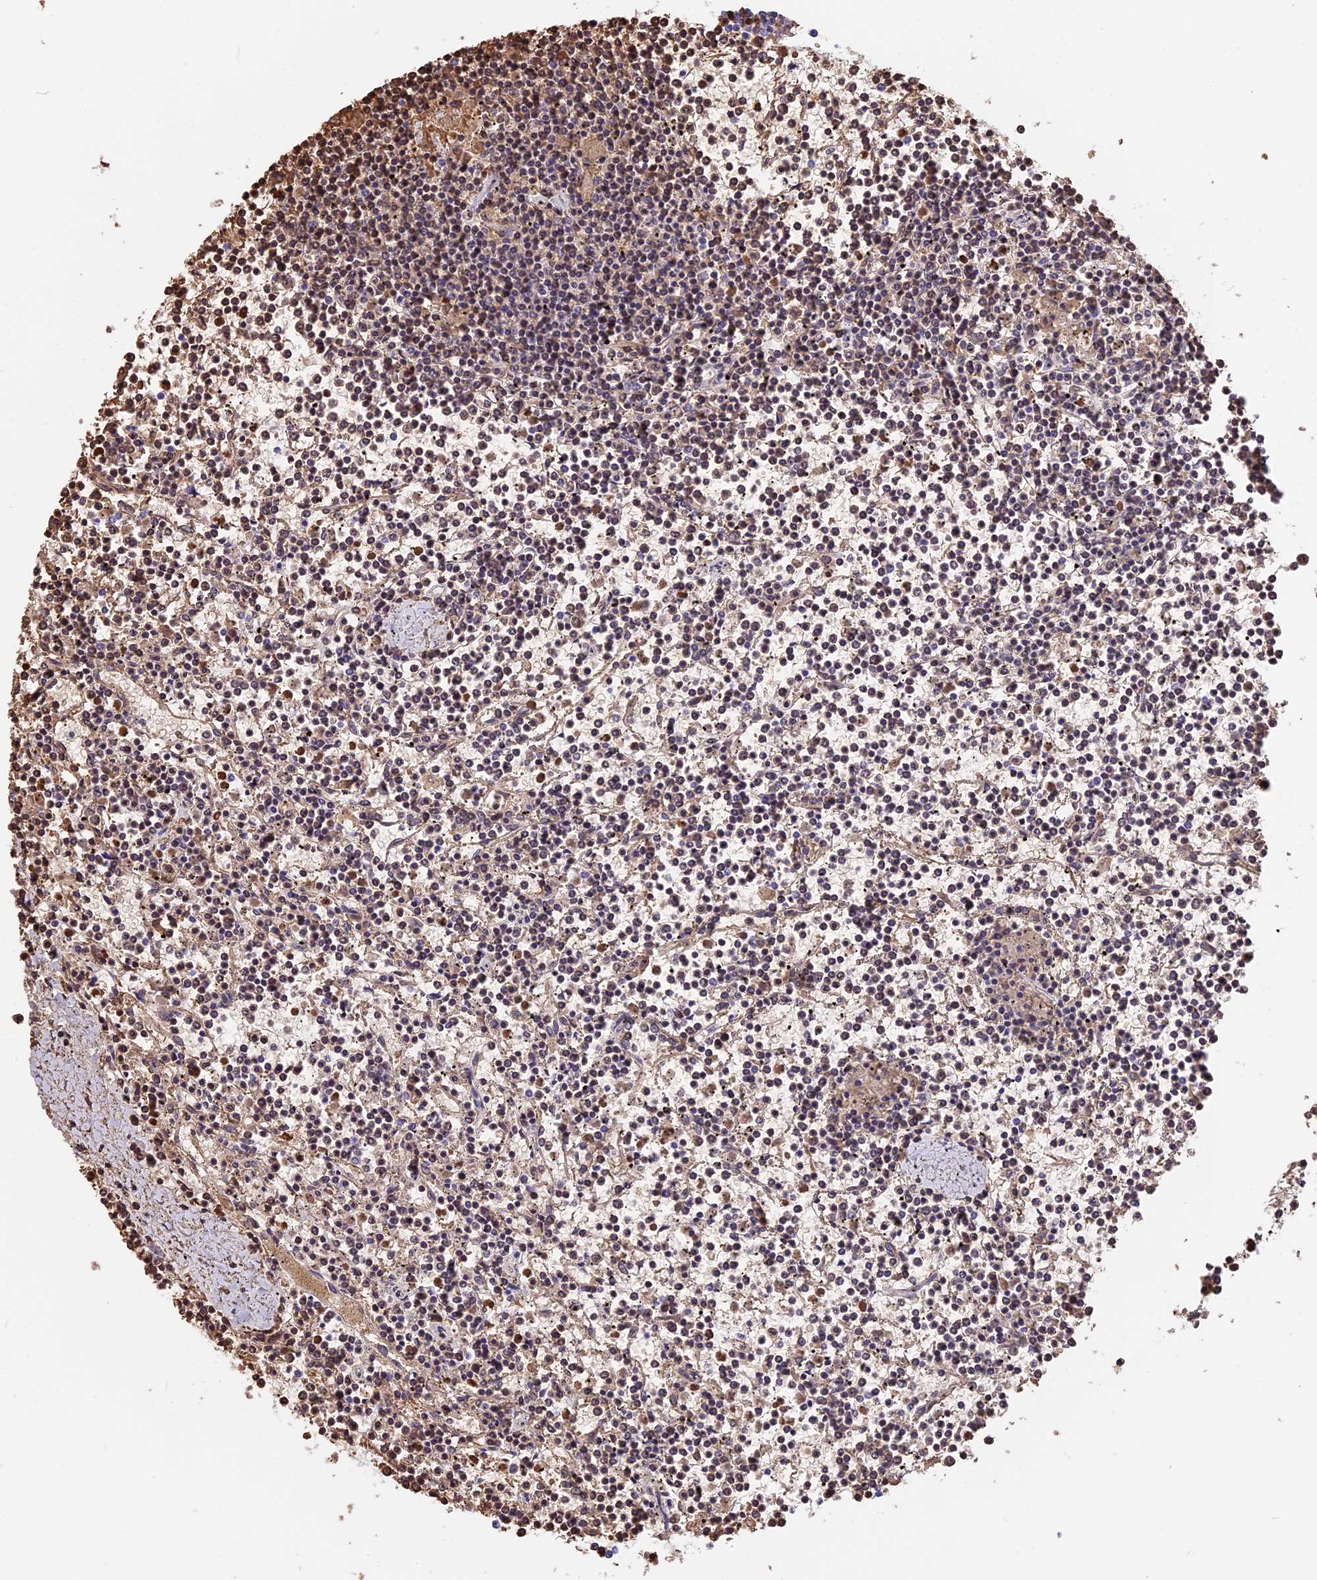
{"staining": {"intensity": "moderate", "quantity": "<25%", "location": "cytoplasmic/membranous"}, "tissue": "lymphoma", "cell_type": "Tumor cells", "image_type": "cancer", "snomed": [{"axis": "morphology", "description": "Malignant lymphoma, non-Hodgkin's type, Low grade"}, {"axis": "topography", "description": "Spleen"}], "caption": "A brown stain shows moderate cytoplasmic/membranous positivity of a protein in lymphoma tumor cells.", "gene": "TNNC2", "patient": {"sex": "female", "age": 19}}